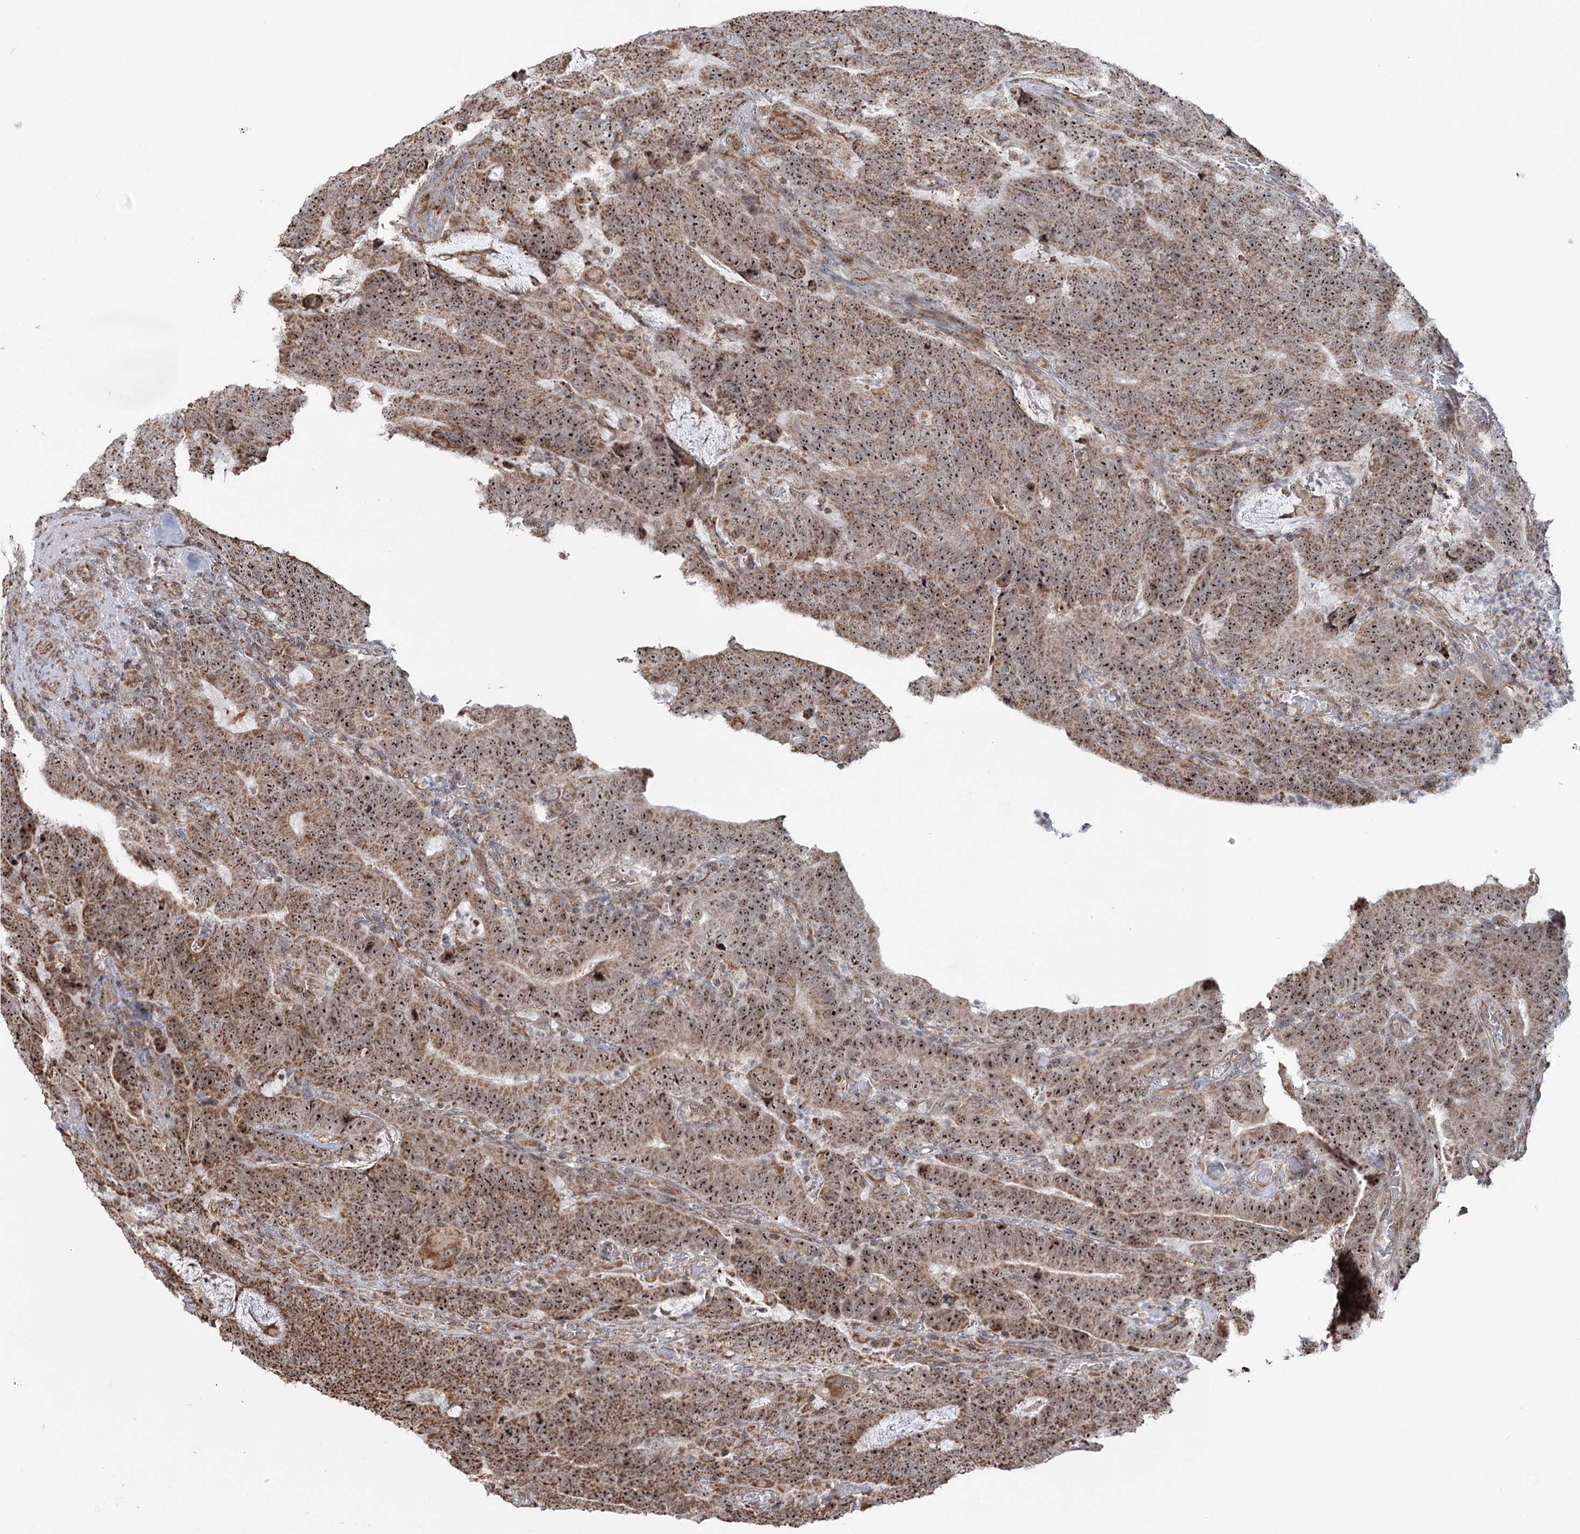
{"staining": {"intensity": "moderate", "quantity": ">75%", "location": "cytoplasmic/membranous,nuclear"}, "tissue": "colorectal cancer", "cell_type": "Tumor cells", "image_type": "cancer", "snomed": [{"axis": "morphology", "description": "Normal tissue, NOS"}, {"axis": "morphology", "description": "Adenocarcinoma, NOS"}, {"axis": "topography", "description": "Colon"}], "caption": "Brown immunohistochemical staining in colorectal cancer displays moderate cytoplasmic/membranous and nuclear staining in about >75% of tumor cells.", "gene": "STEEP1", "patient": {"sex": "female", "age": 75}}